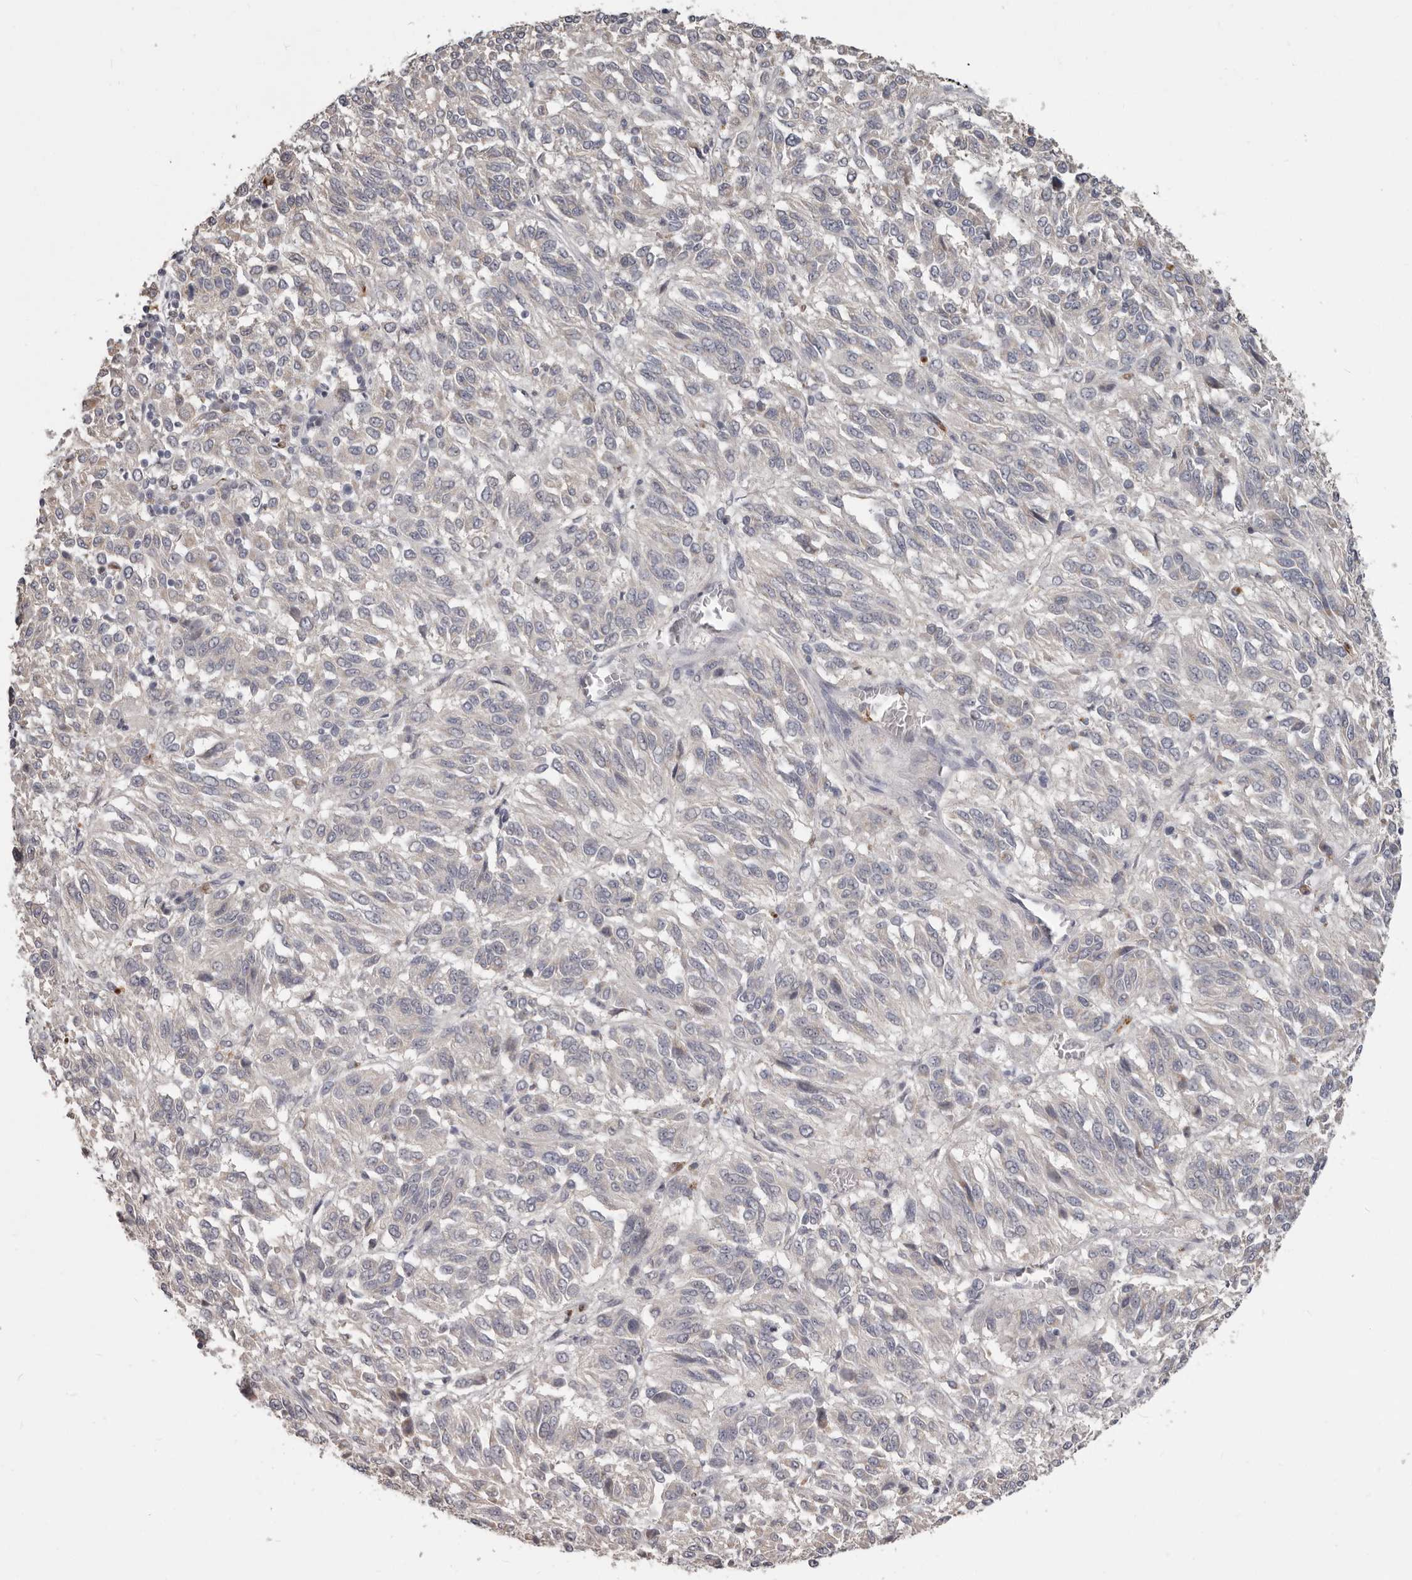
{"staining": {"intensity": "negative", "quantity": "none", "location": "none"}, "tissue": "melanoma", "cell_type": "Tumor cells", "image_type": "cancer", "snomed": [{"axis": "morphology", "description": "Malignant melanoma, Metastatic site"}, {"axis": "topography", "description": "Lung"}], "caption": "Human melanoma stained for a protein using immunohistochemistry (IHC) displays no expression in tumor cells.", "gene": "GPR157", "patient": {"sex": "male", "age": 64}}